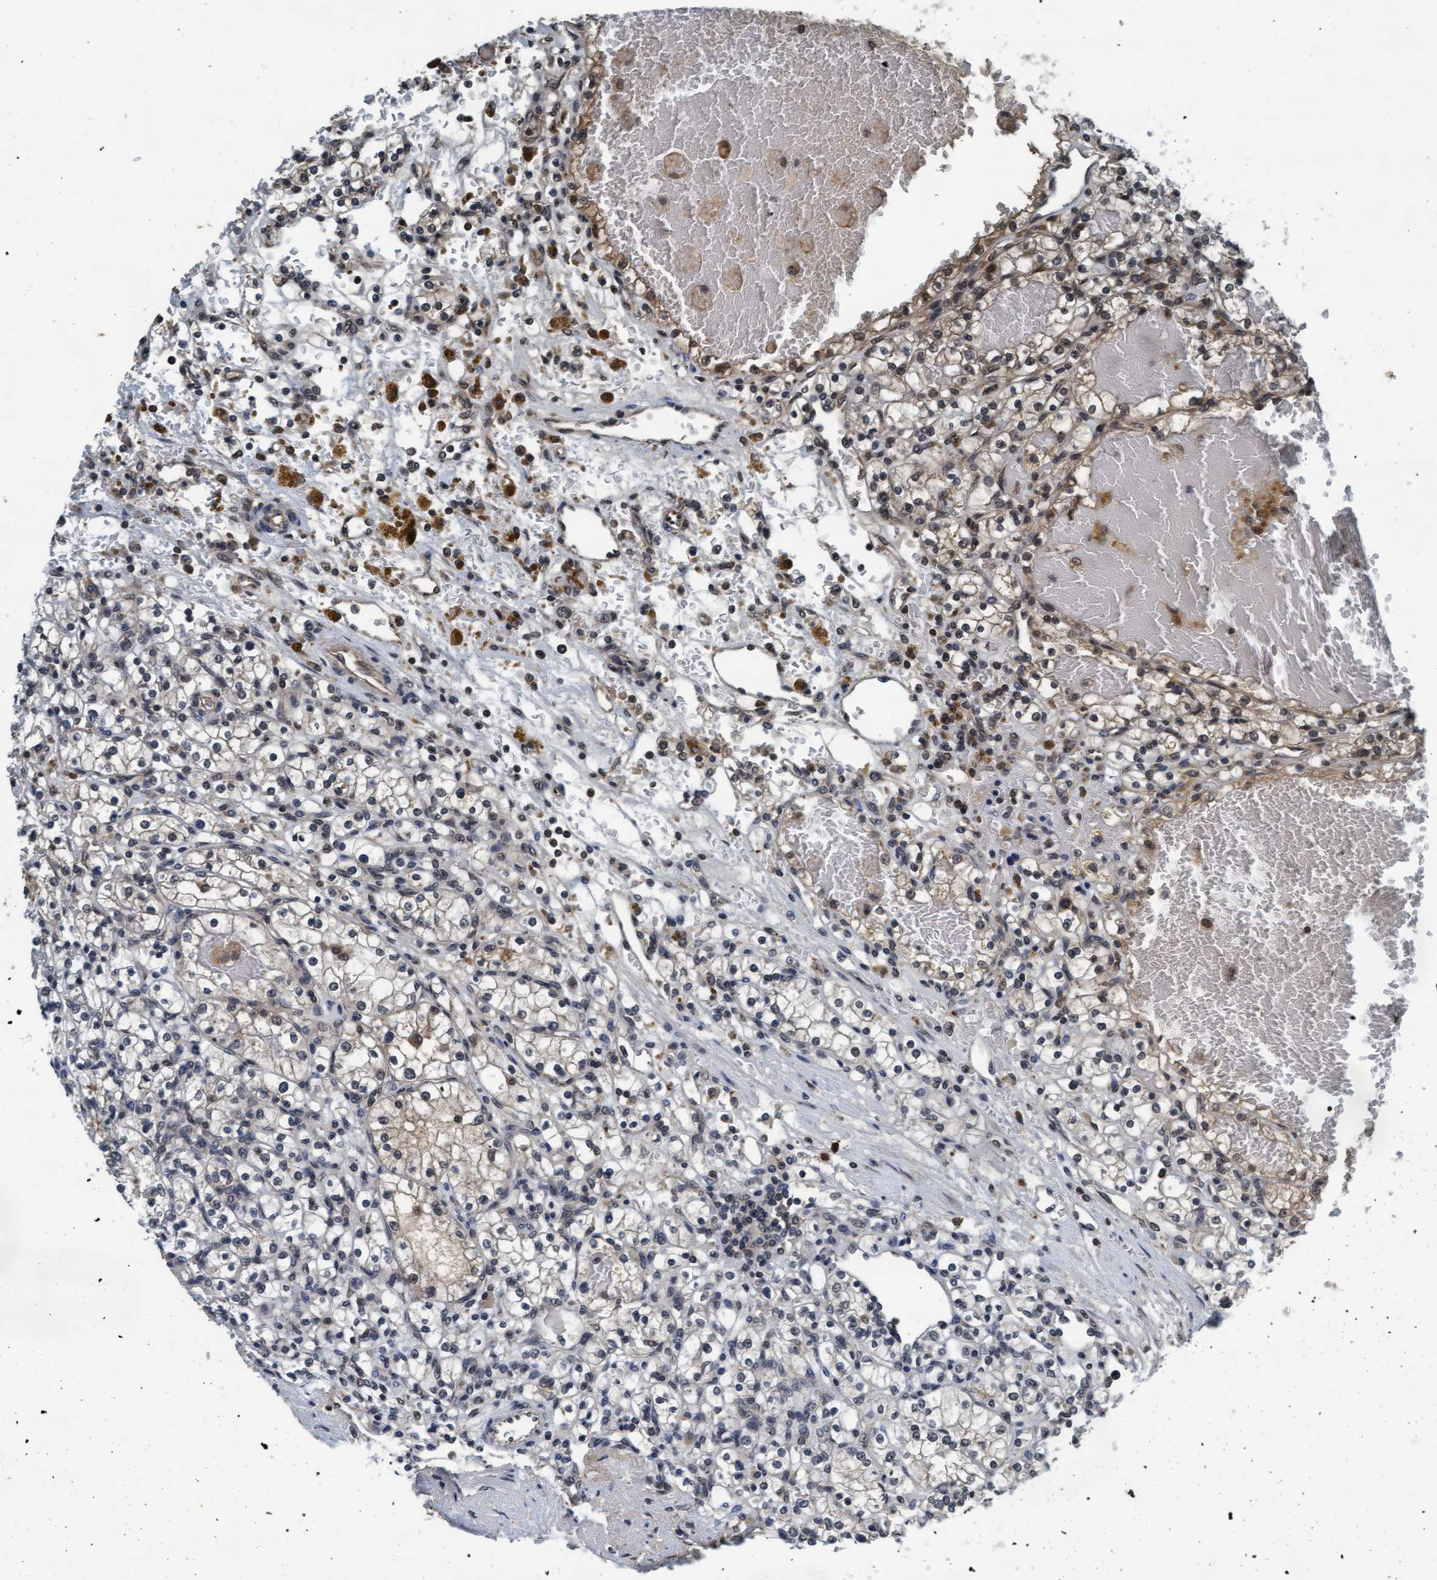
{"staining": {"intensity": "weak", "quantity": "25%-75%", "location": "nuclear"}, "tissue": "renal cancer", "cell_type": "Tumor cells", "image_type": "cancer", "snomed": [{"axis": "morphology", "description": "Normal tissue, NOS"}, {"axis": "morphology", "description": "Adenocarcinoma, NOS"}, {"axis": "topography", "description": "Kidney"}], "caption": "A photomicrograph of human renal cancer (adenocarcinoma) stained for a protein reveals weak nuclear brown staining in tumor cells.", "gene": "WASF1", "patient": {"sex": "female", "age": 55}}